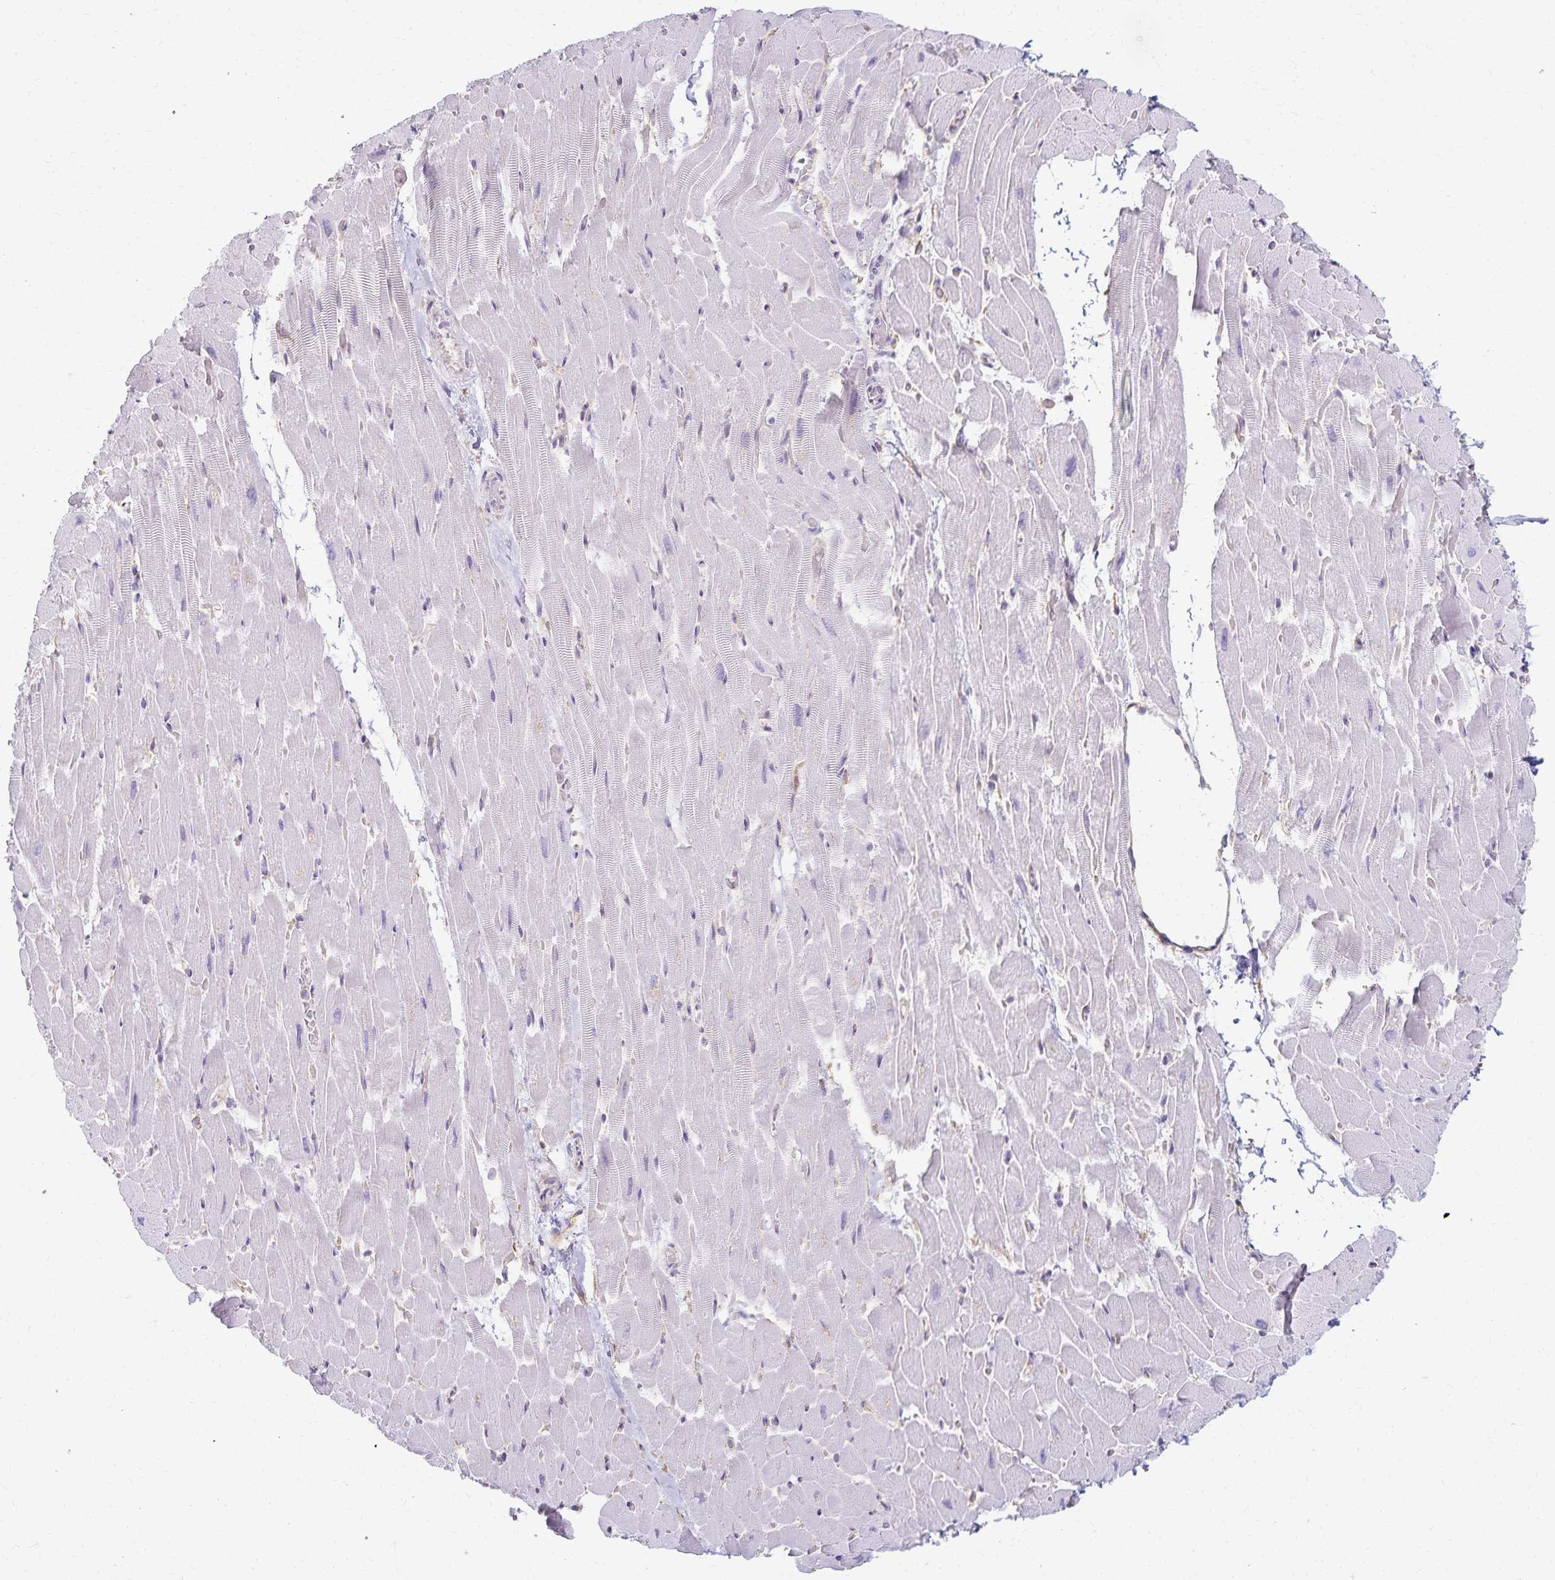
{"staining": {"intensity": "negative", "quantity": "none", "location": "none"}, "tissue": "heart muscle", "cell_type": "Cardiomyocytes", "image_type": "normal", "snomed": [{"axis": "morphology", "description": "Normal tissue, NOS"}, {"axis": "topography", "description": "Heart"}], "caption": "This micrograph is of normal heart muscle stained with immunohistochemistry (IHC) to label a protein in brown with the nuclei are counter-stained blue. There is no staining in cardiomyocytes. (DAB immunohistochemistry with hematoxylin counter stain).", "gene": "KISS1", "patient": {"sex": "male", "age": 37}}